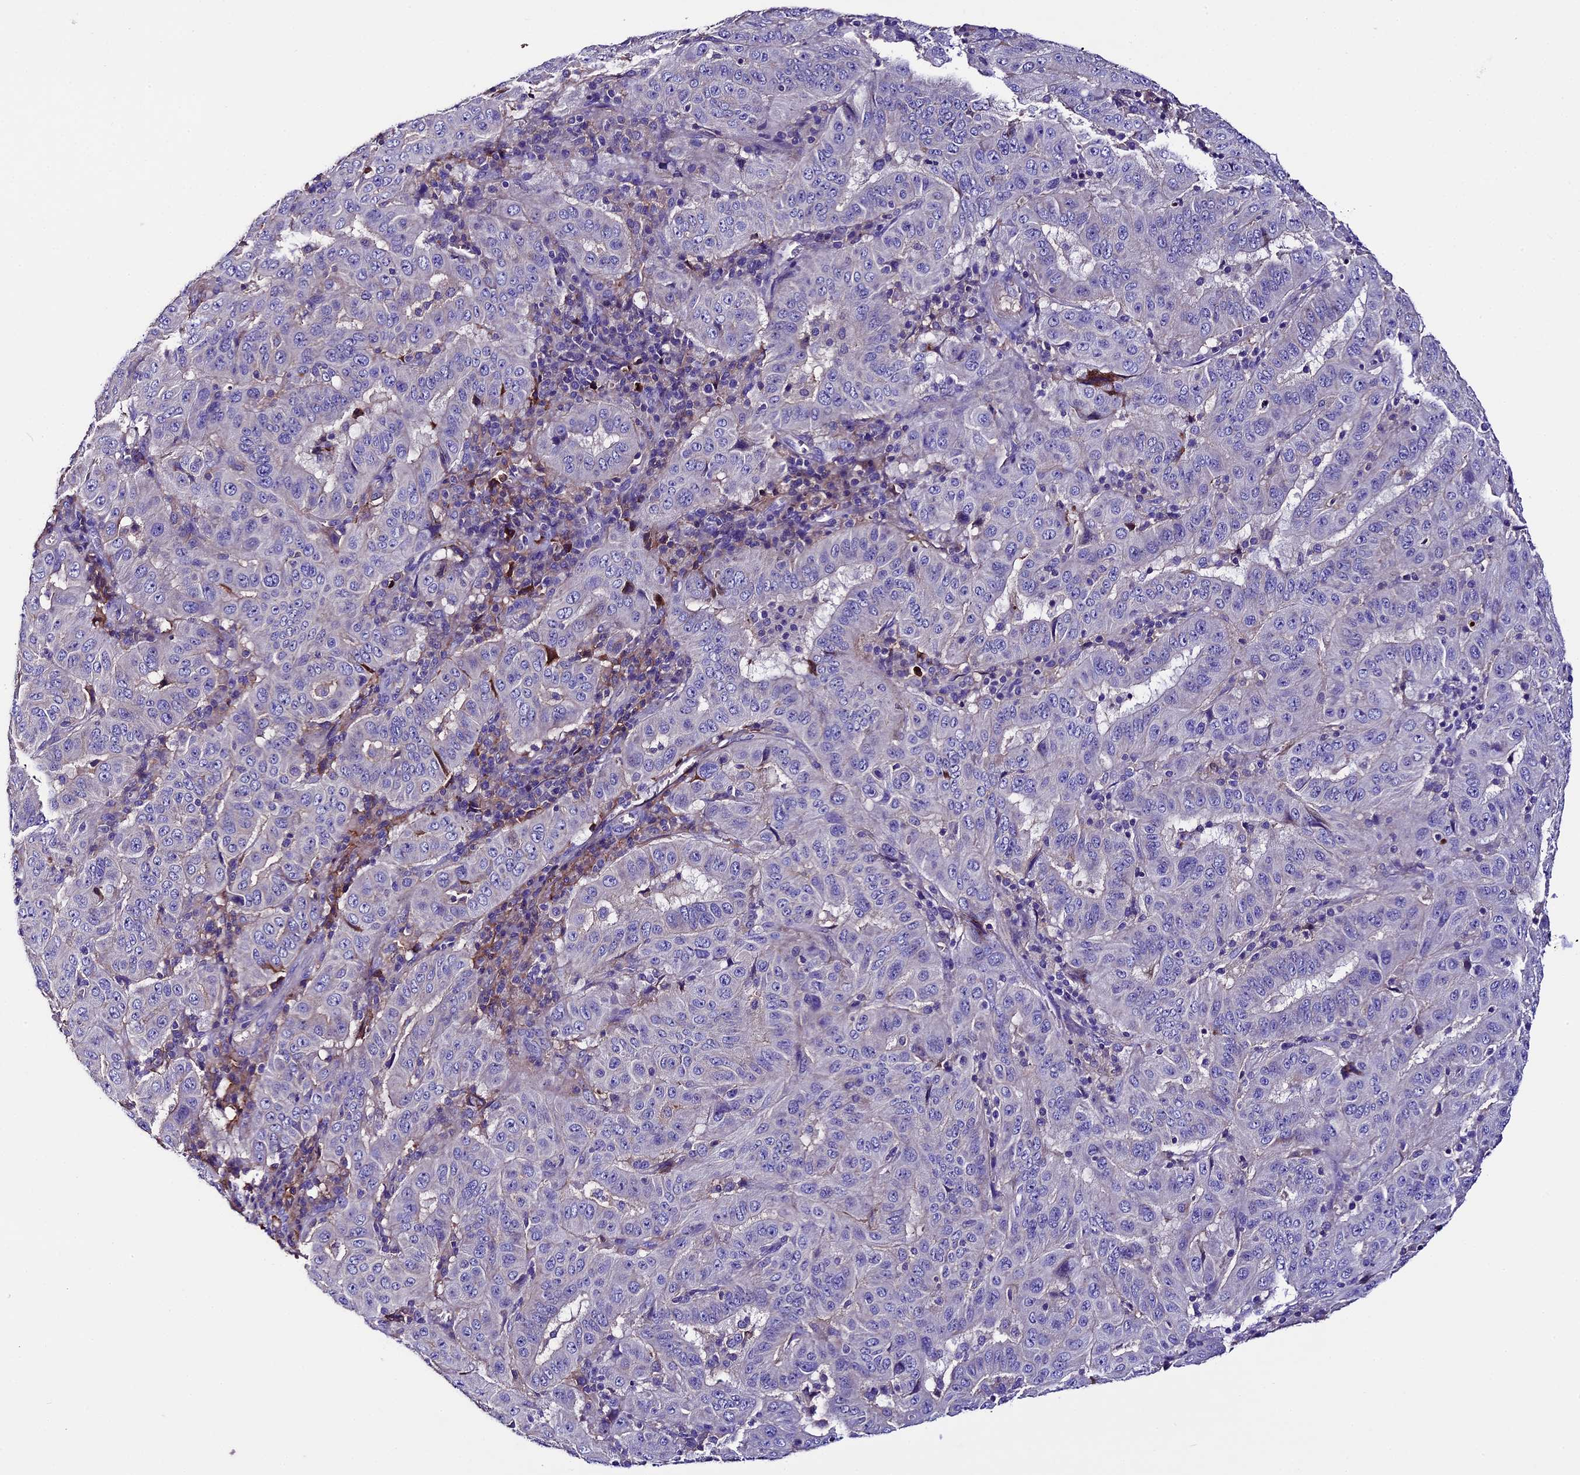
{"staining": {"intensity": "negative", "quantity": "none", "location": "none"}, "tissue": "pancreatic cancer", "cell_type": "Tumor cells", "image_type": "cancer", "snomed": [{"axis": "morphology", "description": "Adenocarcinoma, NOS"}, {"axis": "topography", "description": "Pancreas"}], "caption": "Immunohistochemistry of pancreatic cancer (adenocarcinoma) reveals no staining in tumor cells.", "gene": "TCP11L2", "patient": {"sex": "male", "age": 63}}